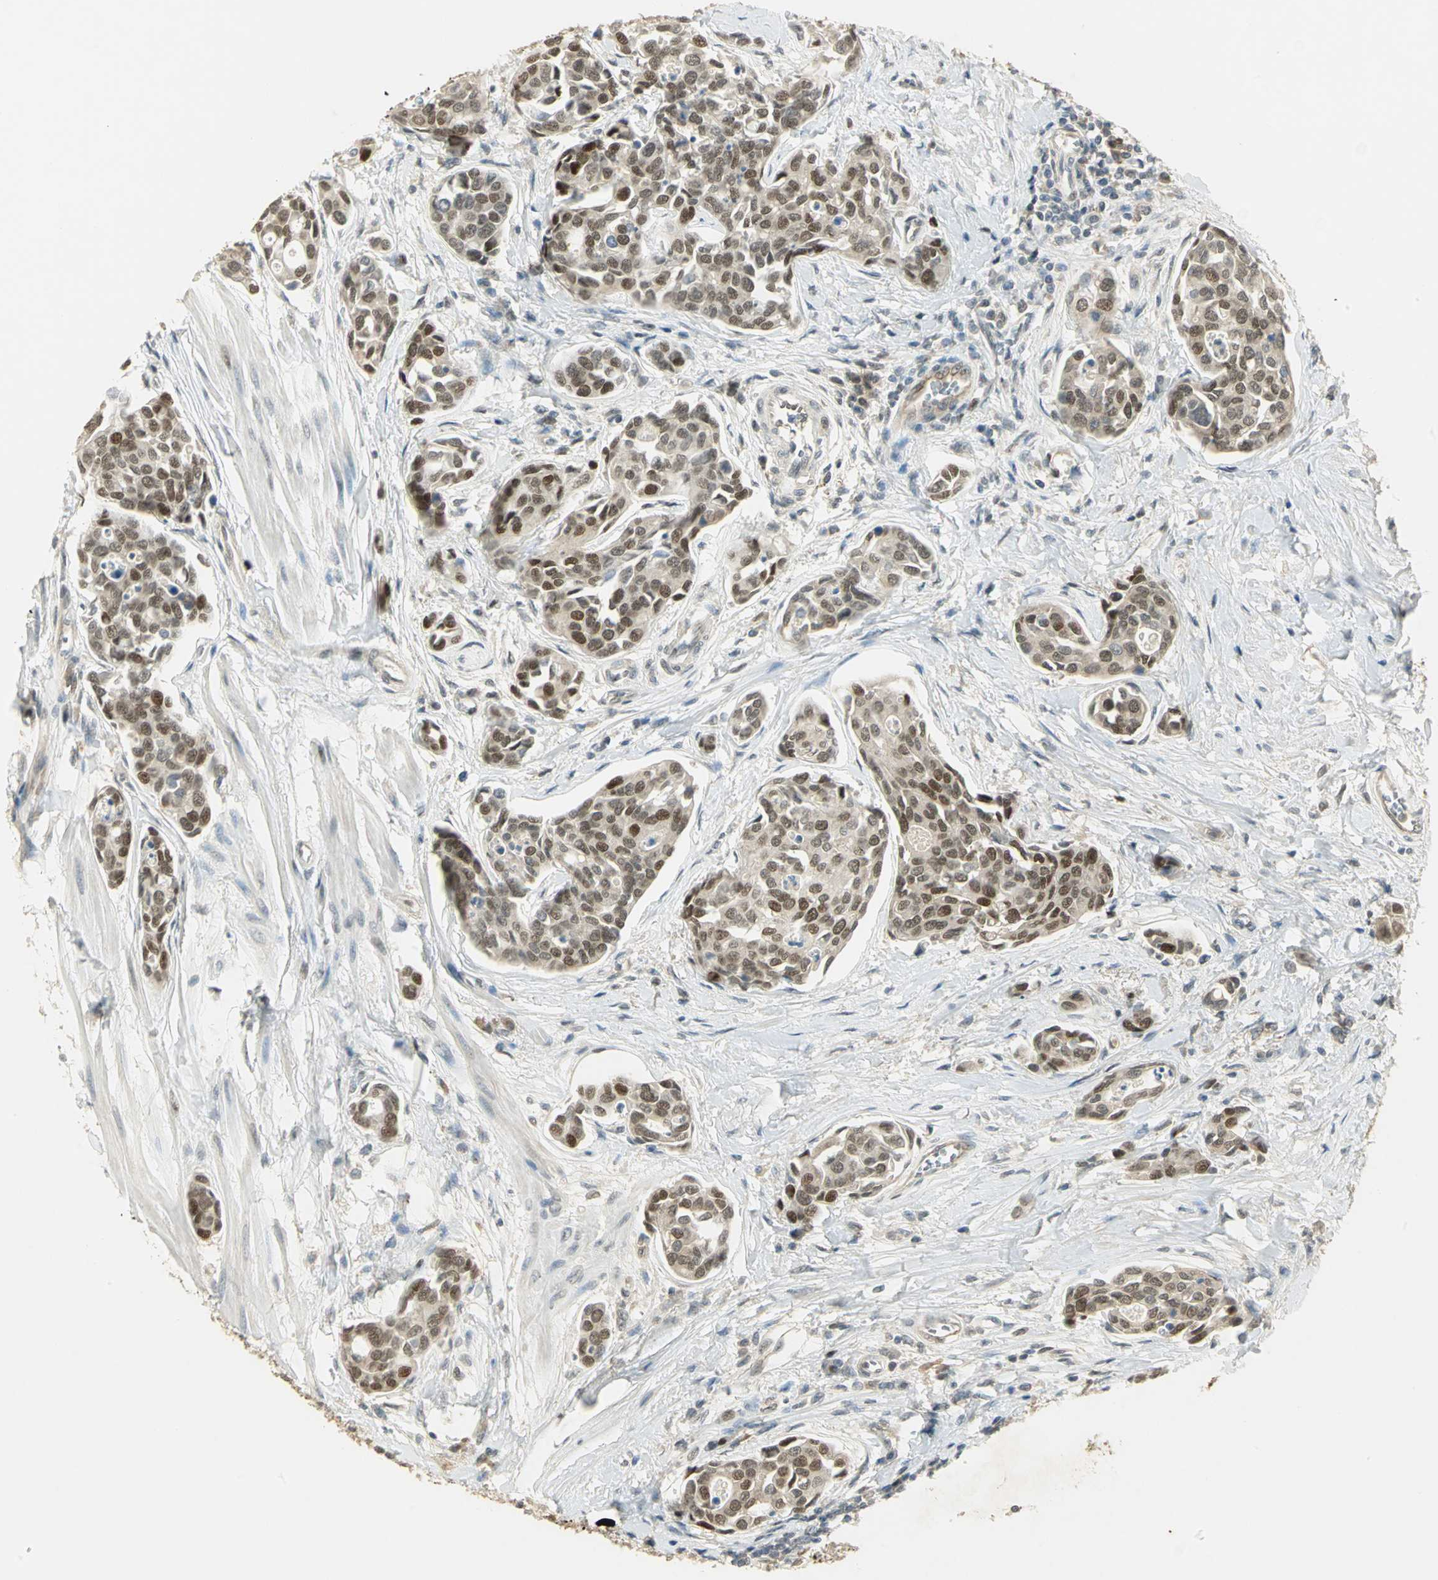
{"staining": {"intensity": "strong", "quantity": ">75%", "location": "nuclear"}, "tissue": "urothelial cancer", "cell_type": "Tumor cells", "image_type": "cancer", "snomed": [{"axis": "morphology", "description": "Urothelial carcinoma, High grade"}, {"axis": "topography", "description": "Urinary bladder"}], "caption": "Immunohistochemical staining of urothelial cancer reveals high levels of strong nuclear expression in about >75% of tumor cells.", "gene": "AK6", "patient": {"sex": "male", "age": 78}}